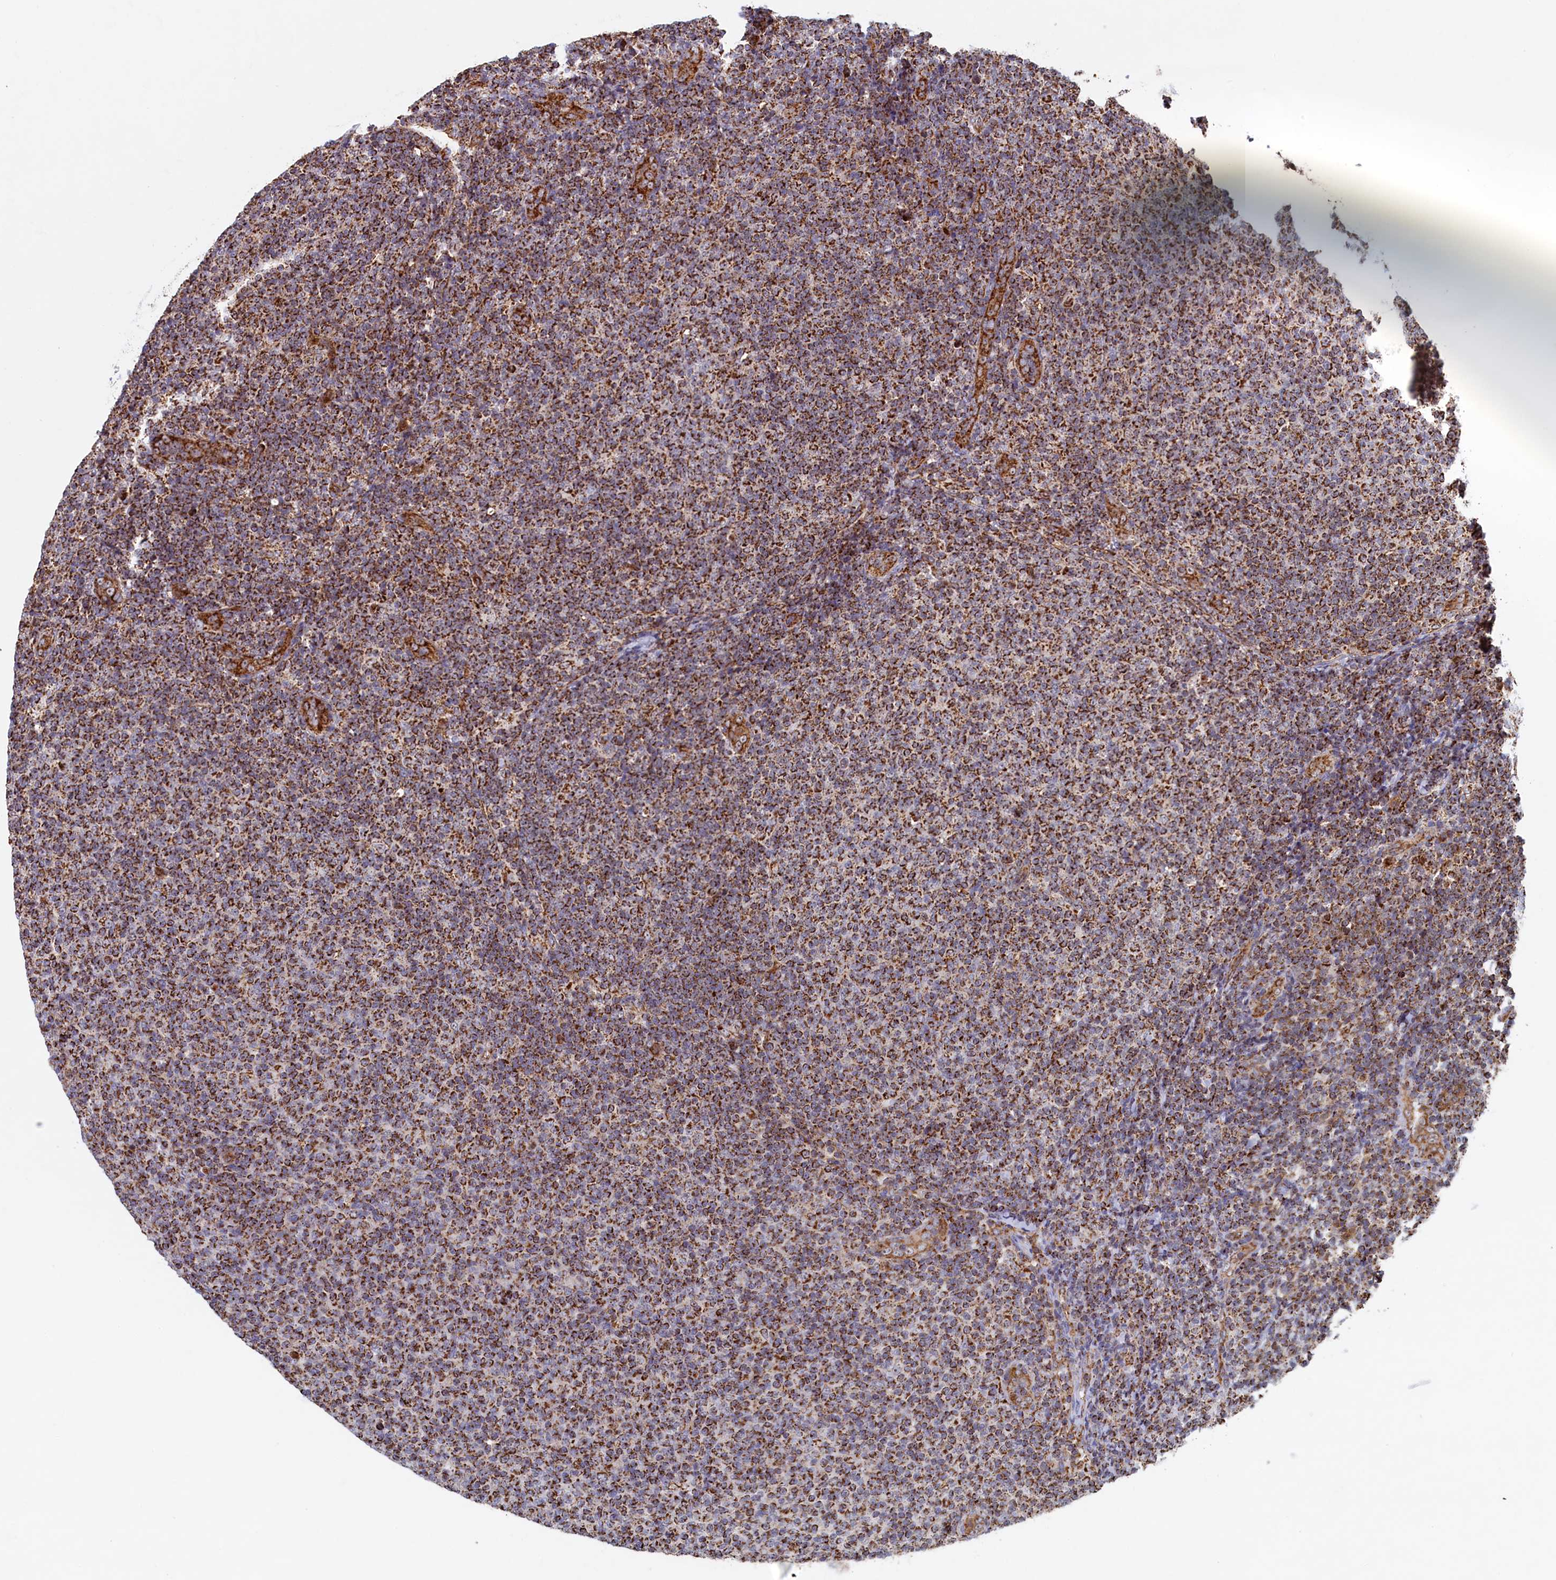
{"staining": {"intensity": "moderate", "quantity": ">75%", "location": "cytoplasmic/membranous"}, "tissue": "lymphoma", "cell_type": "Tumor cells", "image_type": "cancer", "snomed": [{"axis": "morphology", "description": "Malignant lymphoma, non-Hodgkin's type, Low grade"}, {"axis": "topography", "description": "Lymph node"}], "caption": "The micrograph reveals a brown stain indicating the presence of a protein in the cytoplasmic/membranous of tumor cells in low-grade malignant lymphoma, non-Hodgkin's type. The staining was performed using DAB to visualize the protein expression in brown, while the nuclei were stained in blue with hematoxylin (Magnification: 20x).", "gene": "UBE3B", "patient": {"sex": "male", "age": 66}}